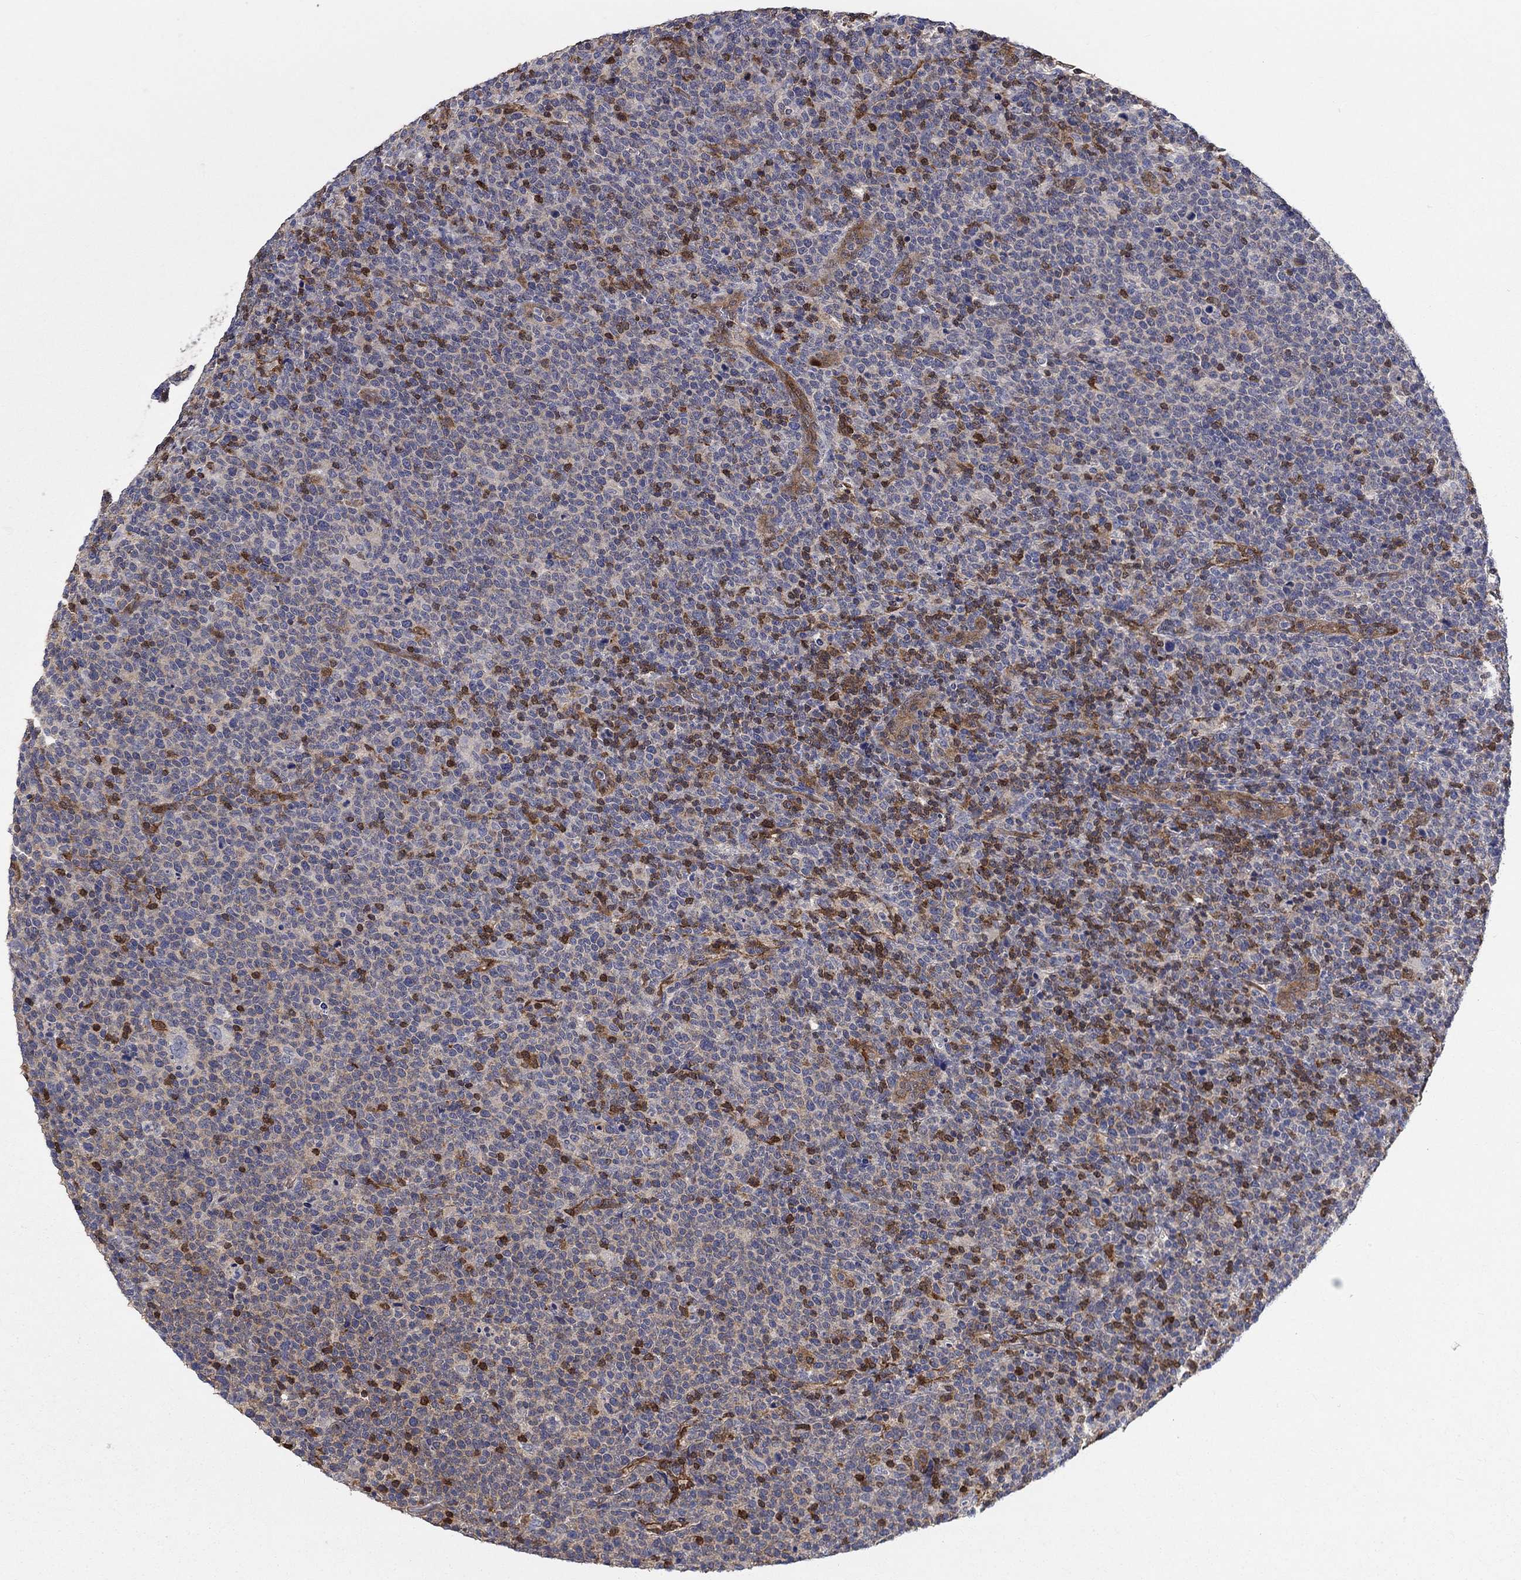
{"staining": {"intensity": "negative", "quantity": "none", "location": "none"}, "tissue": "lymphoma", "cell_type": "Tumor cells", "image_type": "cancer", "snomed": [{"axis": "morphology", "description": "Malignant lymphoma, non-Hodgkin's type, High grade"}, {"axis": "topography", "description": "Lymph node"}], "caption": "This is a image of immunohistochemistry staining of high-grade malignant lymphoma, non-Hodgkin's type, which shows no positivity in tumor cells.", "gene": "AGFG2", "patient": {"sex": "male", "age": 61}}